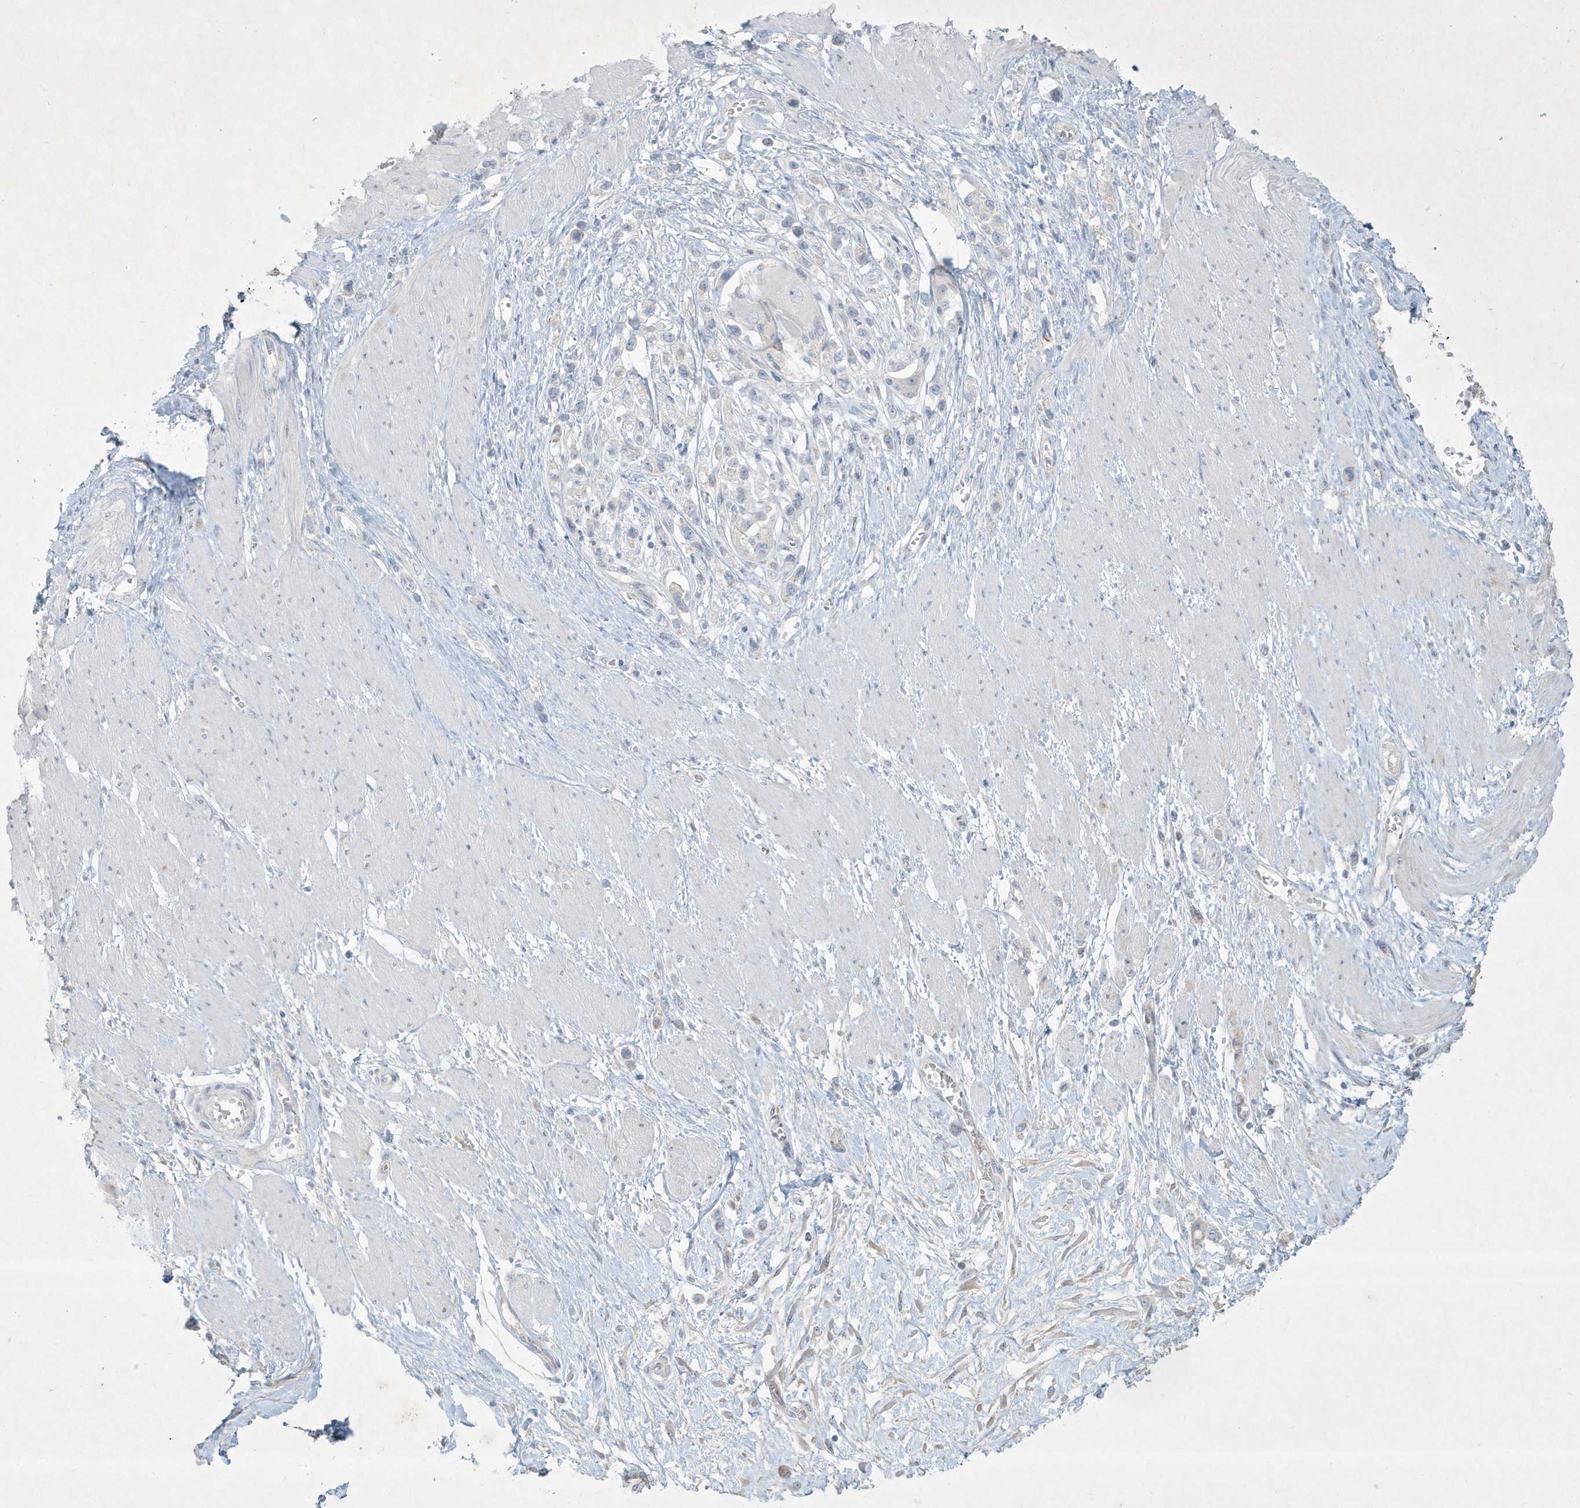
{"staining": {"intensity": "negative", "quantity": "none", "location": "none"}, "tissue": "stomach cancer", "cell_type": "Tumor cells", "image_type": "cancer", "snomed": [{"axis": "morphology", "description": "Normal tissue, NOS"}, {"axis": "morphology", "description": "Adenocarcinoma, NOS"}, {"axis": "topography", "description": "Stomach, upper"}, {"axis": "topography", "description": "Stomach"}], "caption": "A histopathology image of adenocarcinoma (stomach) stained for a protein reveals no brown staining in tumor cells.", "gene": "CCDC24", "patient": {"sex": "female", "age": 65}}